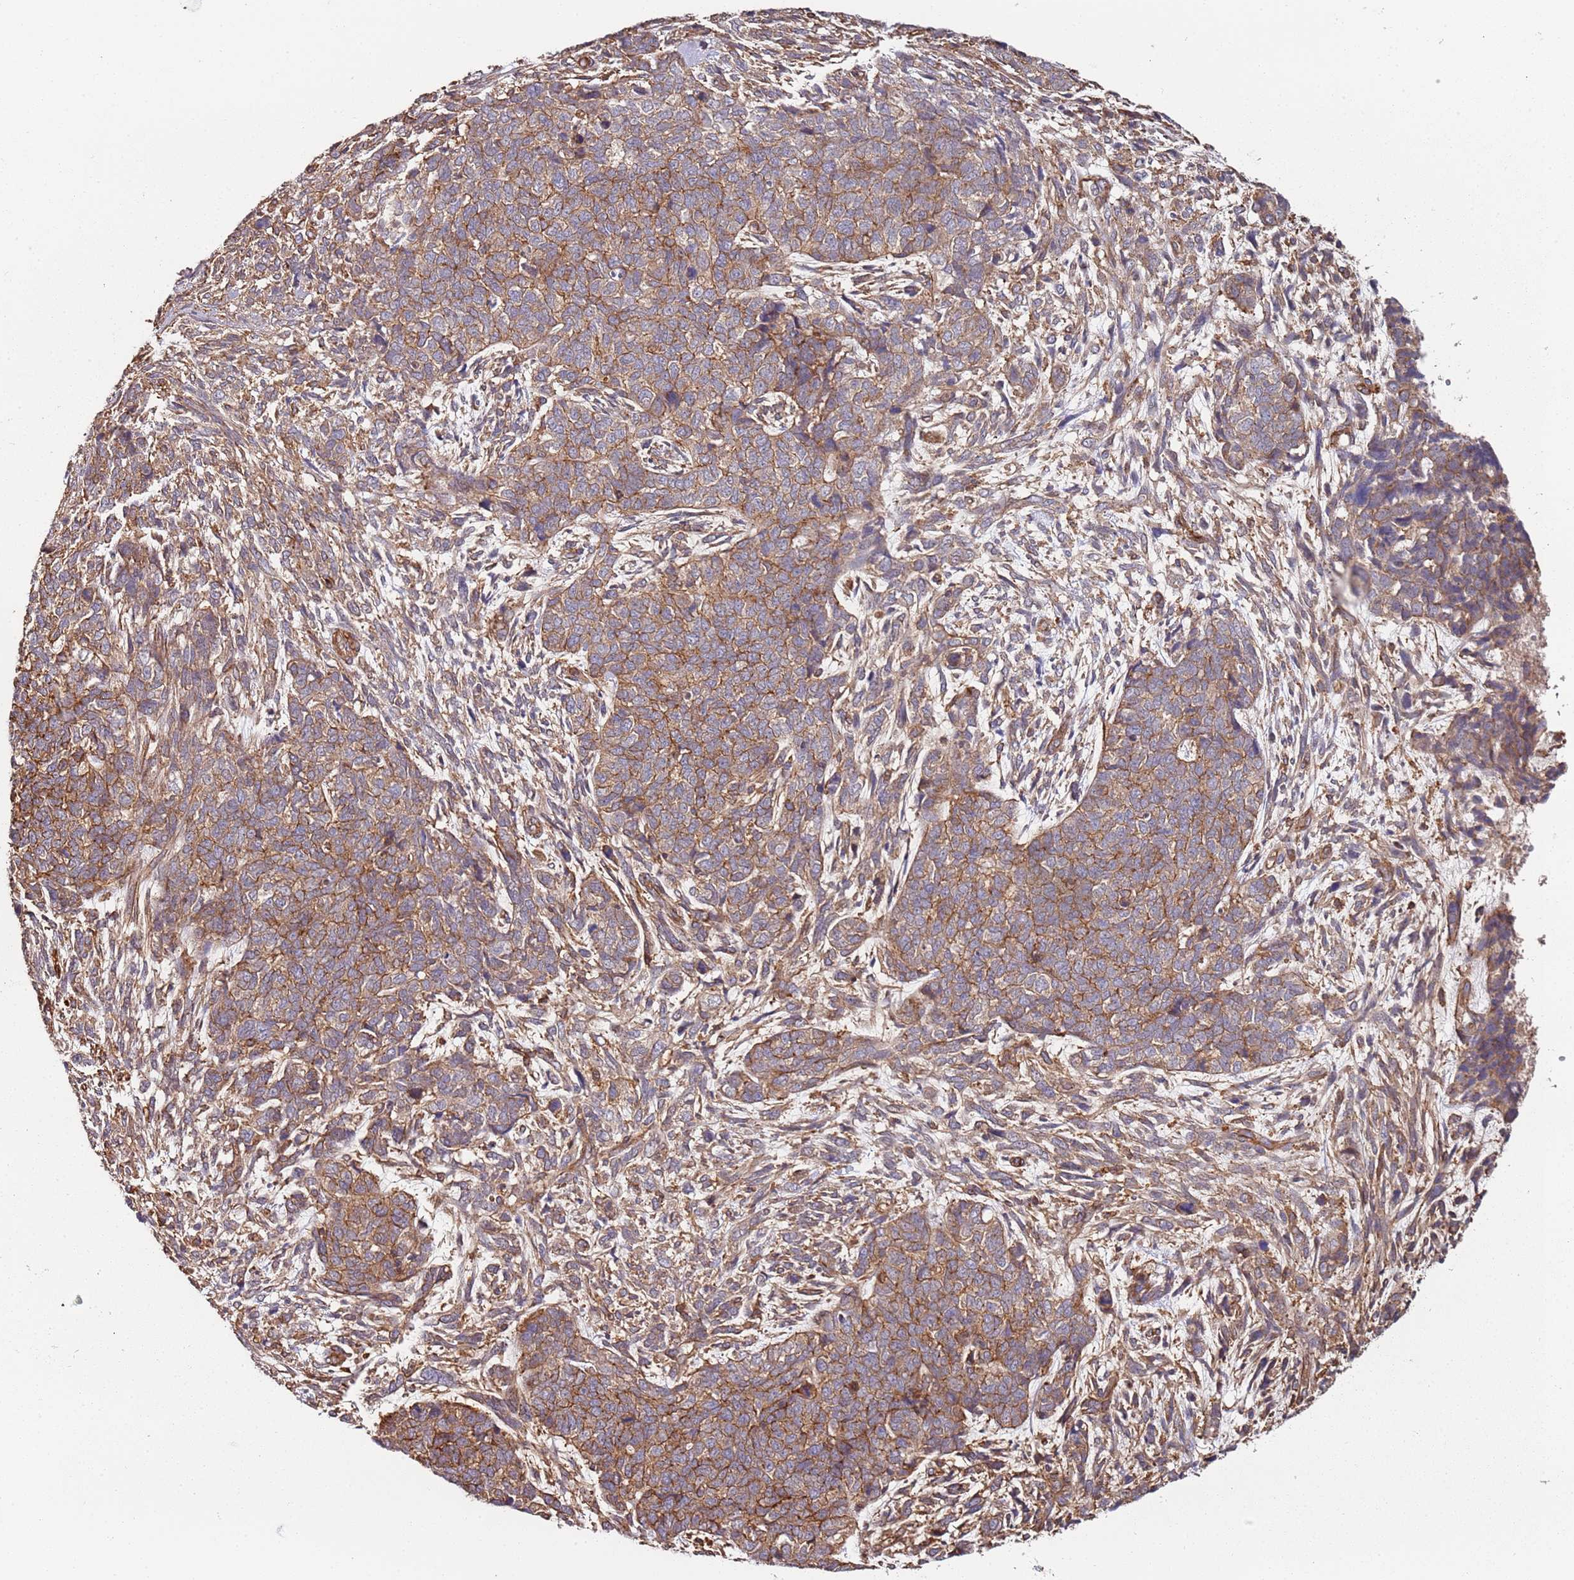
{"staining": {"intensity": "moderate", "quantity": ">75%", "location": "cytoplasmic/membranous"}, "tissue": "cervical cancer", "cell_type": "Tumor cells", "image_type": "cancer", "snomed": [{"axis": "morphology", "description": "Squamous cell carcinoma, NOS"}, {"axis": "topography", "description": "Cervix"}], "caption": "Tumor cells show medium levels of moderate cytoplasmic/membranous expression in approximately >75% of cells in cervical squamous cell carcinoma.", "gene": "CYP2U1", "patient": {"sex": "female", "age": 63}}